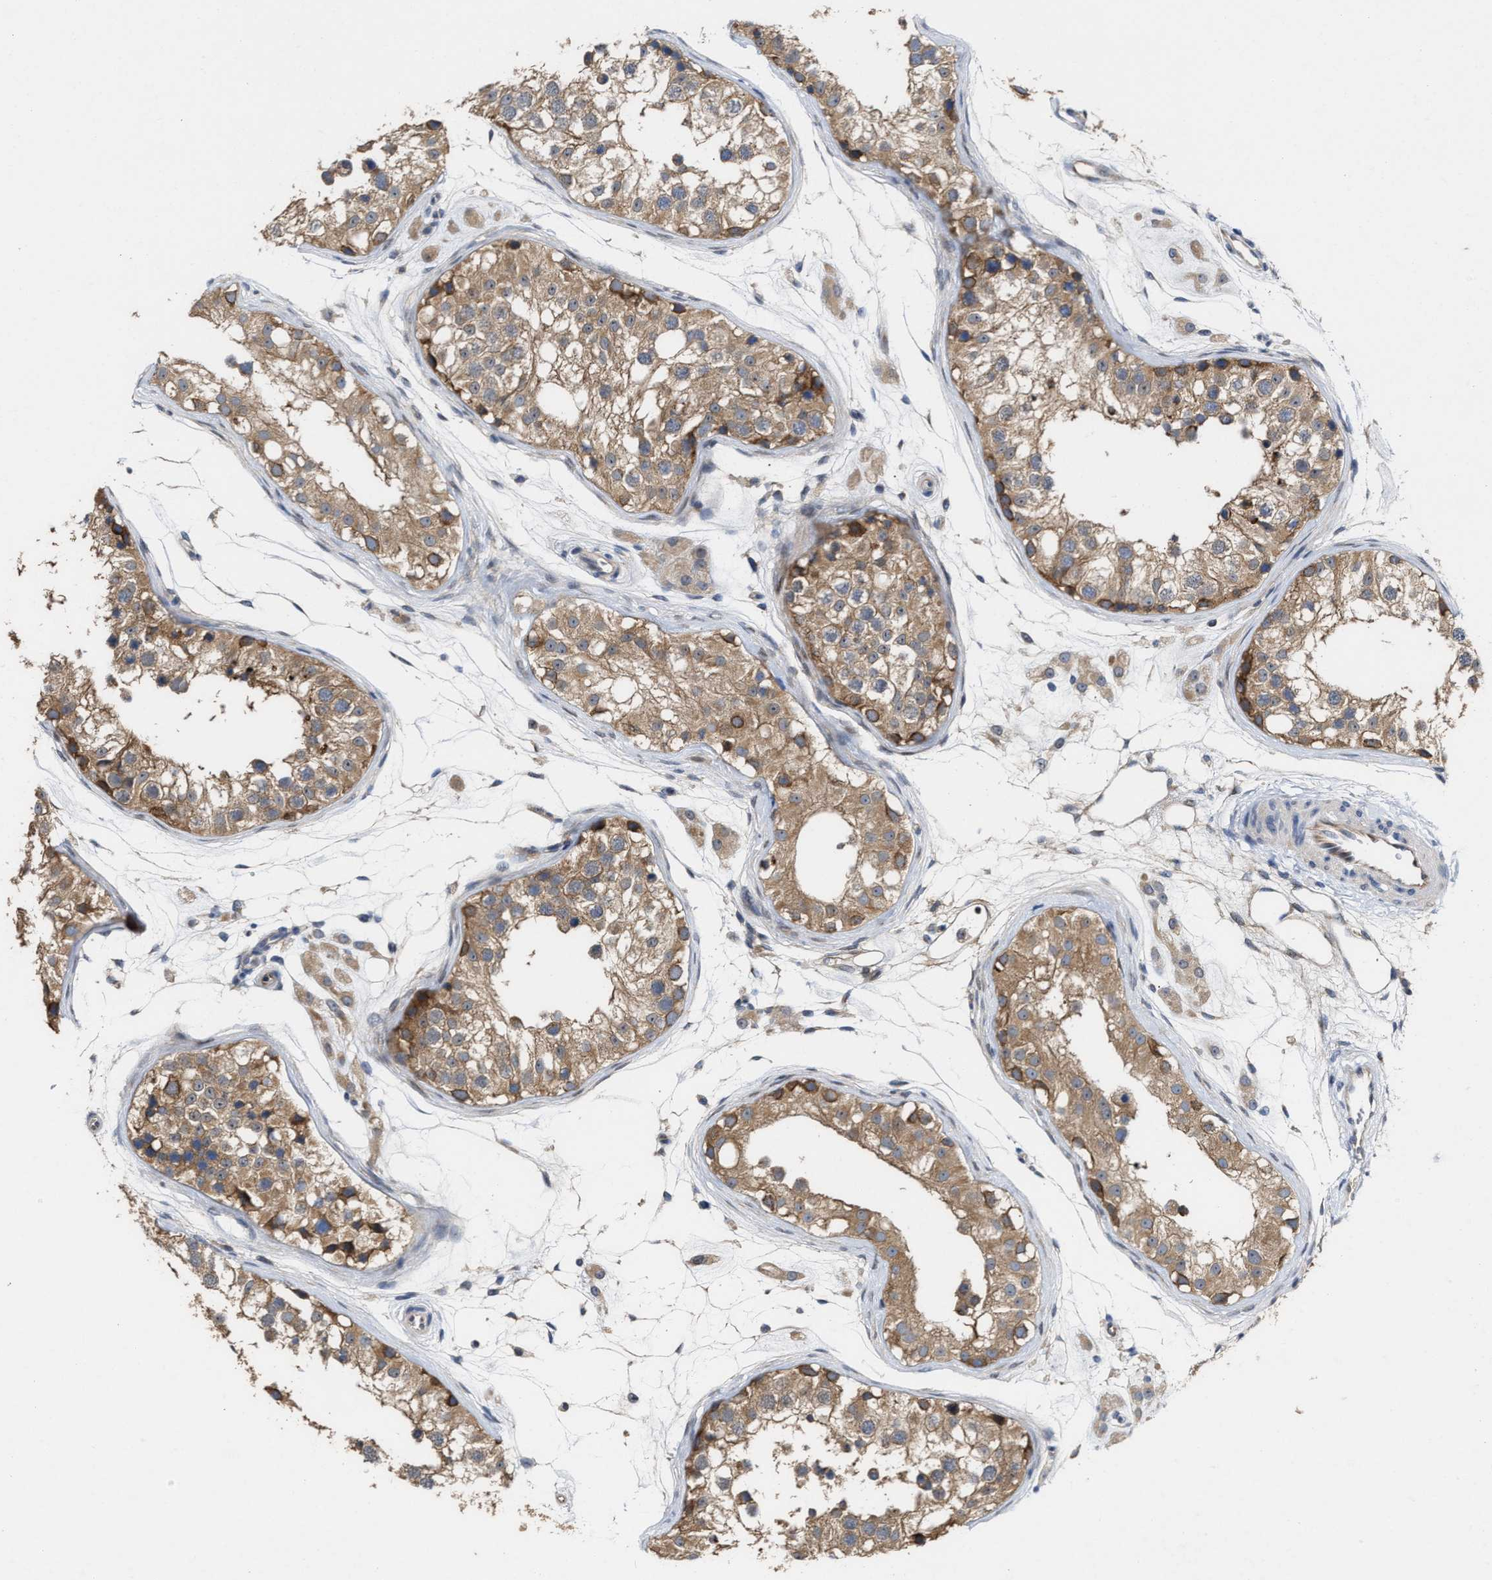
{"staining": {"intensity": "strong", "quantity": "25%-75%", "location": "cytoplasmic/membranous"}, "tissue": "testis", "cell_type": "Cells in seminiferous ducts", "image_type": "normal", "snomed": [{"axis": "morphology", "description": "Normal tissue, NOS"}, {"axis": "morphology", "description": "Adenocarcinoma, metastatic, NOS"}, {"axis": "topography", "description": "Testis"}], "caption": "The immunohistochemical stain shows strong cytoplasmic/membranous expression in cells in seminiferous ducts of unremarkable testis. (DAB IHC with brightfield microscopy, high magnification).", "gene": "BBLN", "patient": {"sex": "male", "age": 26}}